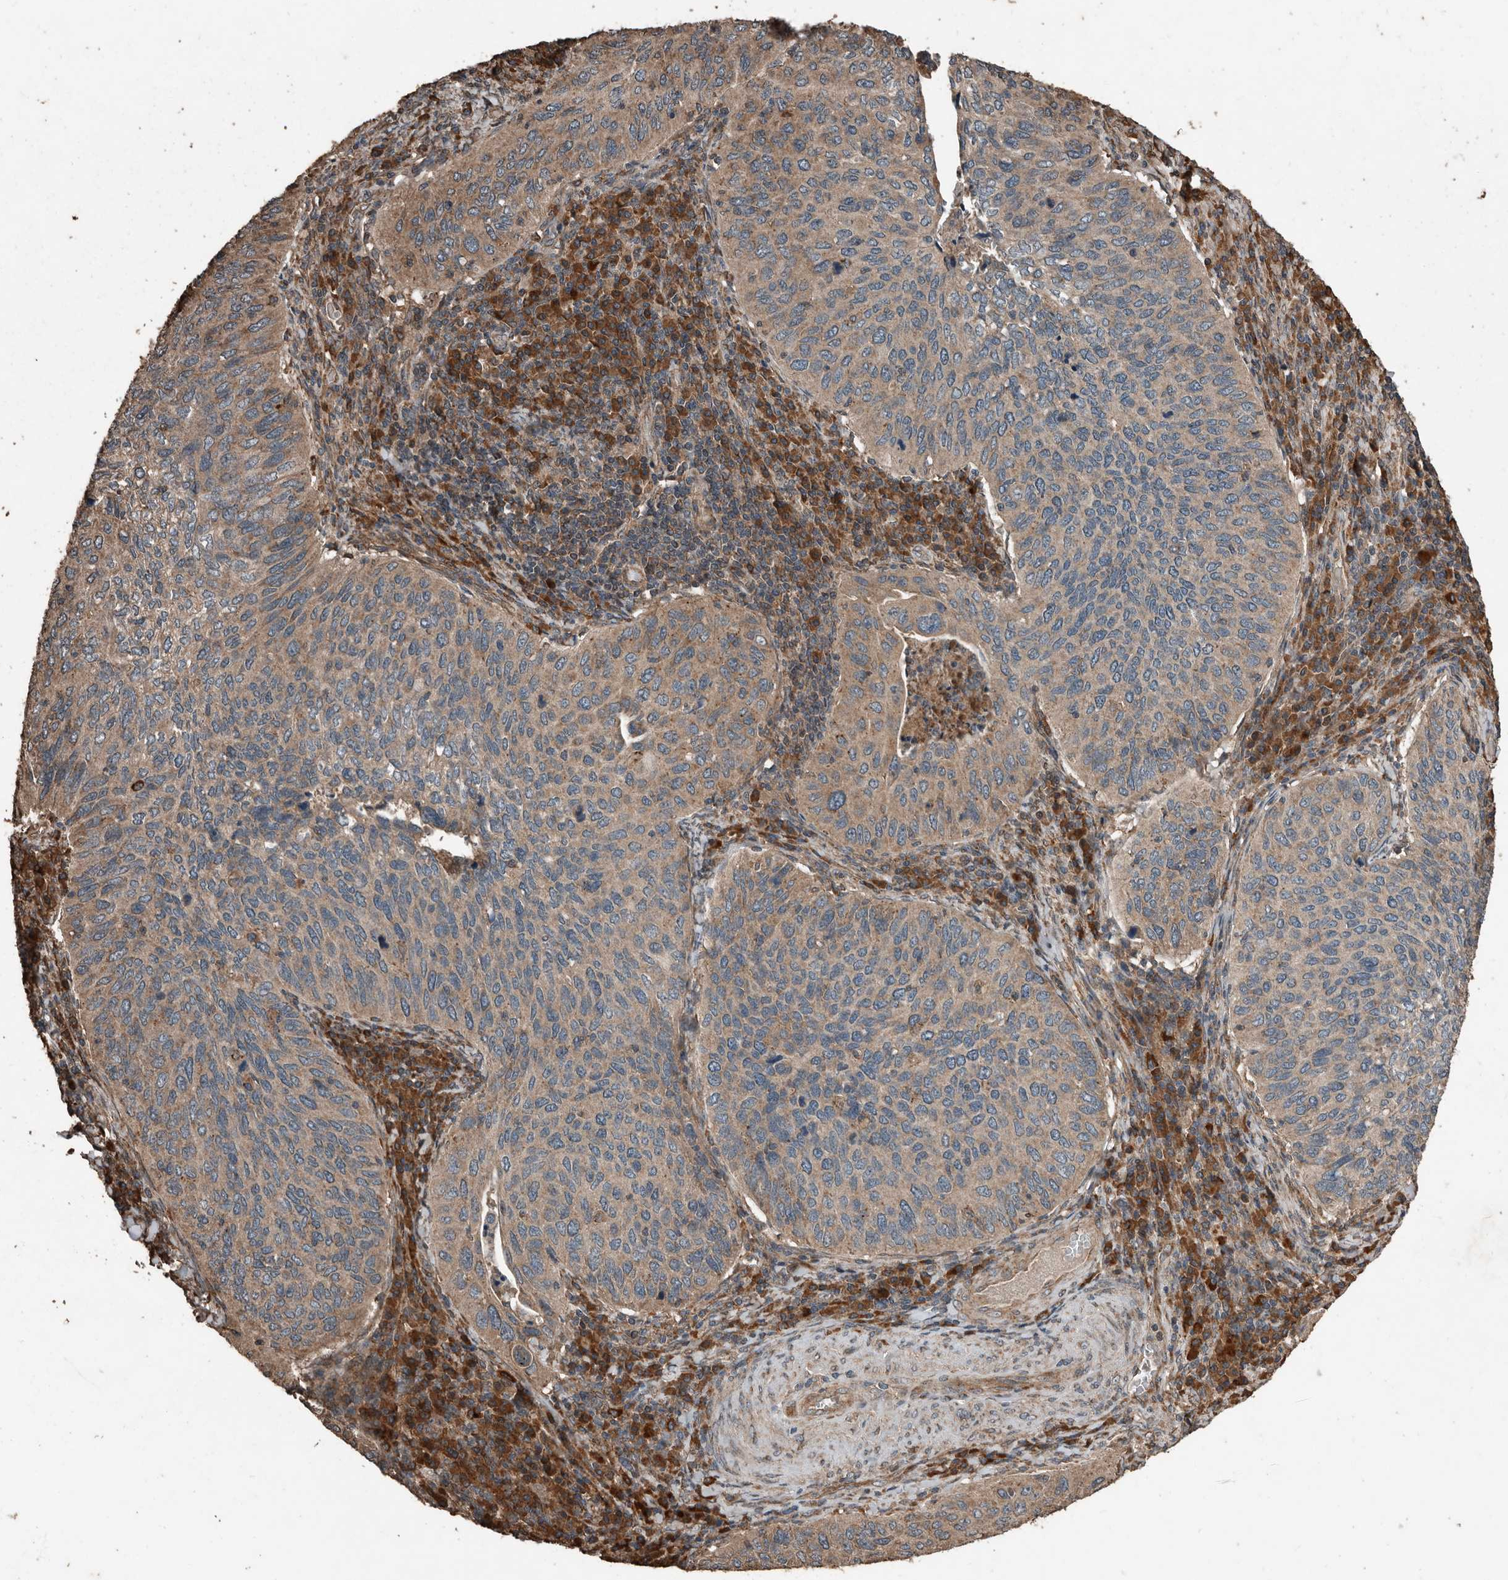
{"staining": {"intensity": "weak", "quantity": ">75%", "location": "cytoplasmic/membranous"}, "tissue": "cervical cancer", "cell_type": "Tumor cells", "image_type": "cancer", "snomed": [{"axis": "morphology", "description": "Squamous cell carcinoma, NOS"}, {"axis": "topography", "description": "Cervix"}], "caption": "This photomicrograph displays cervical cancer (squamous cell carcinoma) stained with immunohistochemistry to label a protein in brown. The cytoplasmic/membranous of tumor cells show weak positivity for the protein. Nuclei are counter-stained blue.", "gene": "RNF207", "patient": {"sex": "female", "age": 38}}